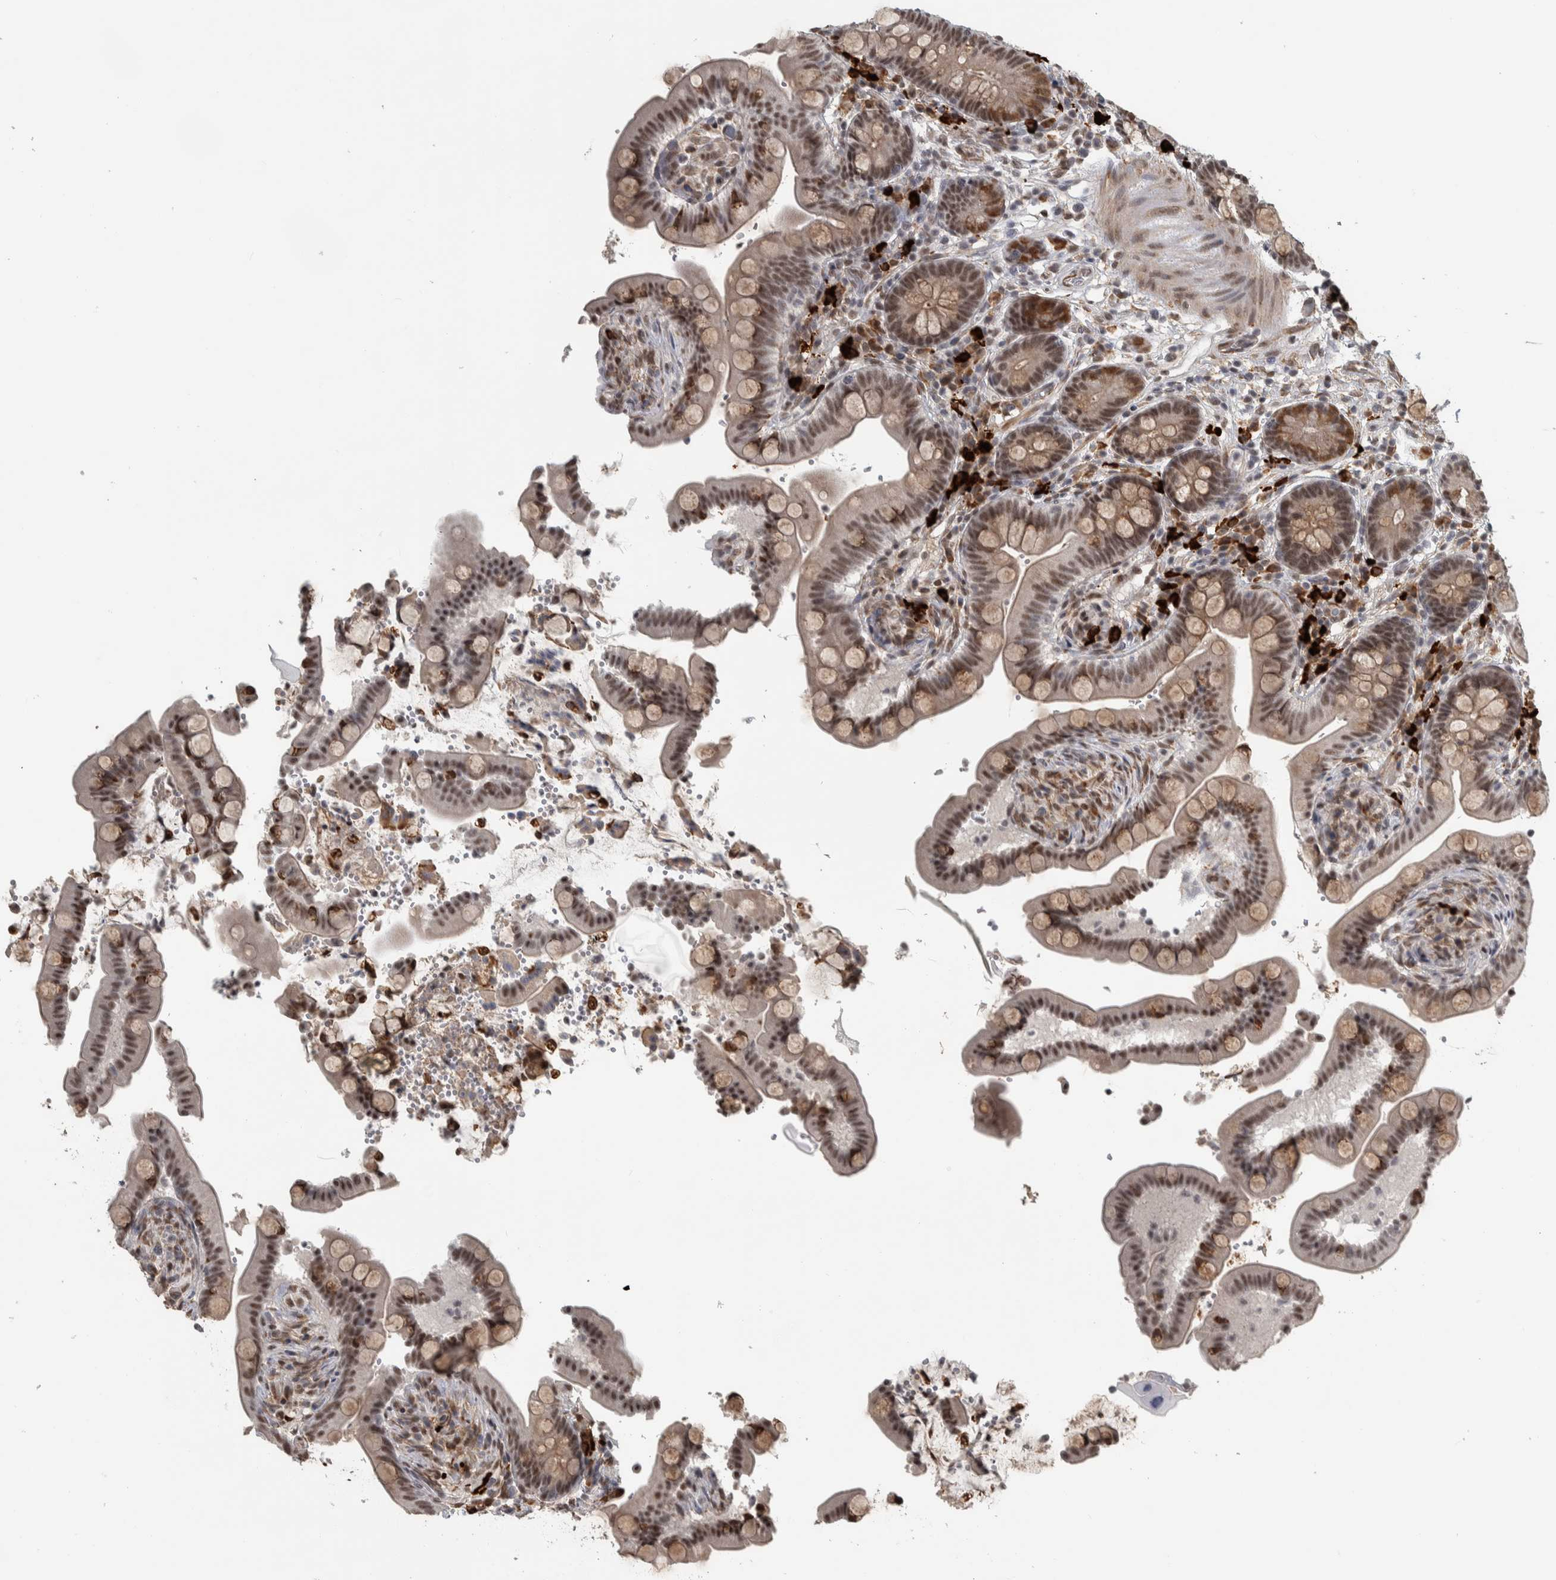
{"staining": {"intensity": "moderate", "quantity": ">75%", "location": "cytoplasmic/membranous"}, "tissue": "colon", "cell_type": "Endothelial cells", "image_type": "normal", "snomed": [{"axis": "morphology", "description": "Normal tissue, NOS"}, {"axis": "topography", "description": "Smooth muscle"}, {"axis": "topography", "description": "Colon"}], "caption": "Moderate cytoplasmic/membranous expression for a protein is present in approximately >75% of endothelial cells of normal colon using immunohistochemistry.", "gene": "DDX42", "patient": {"sex": "male", "age": 73}}